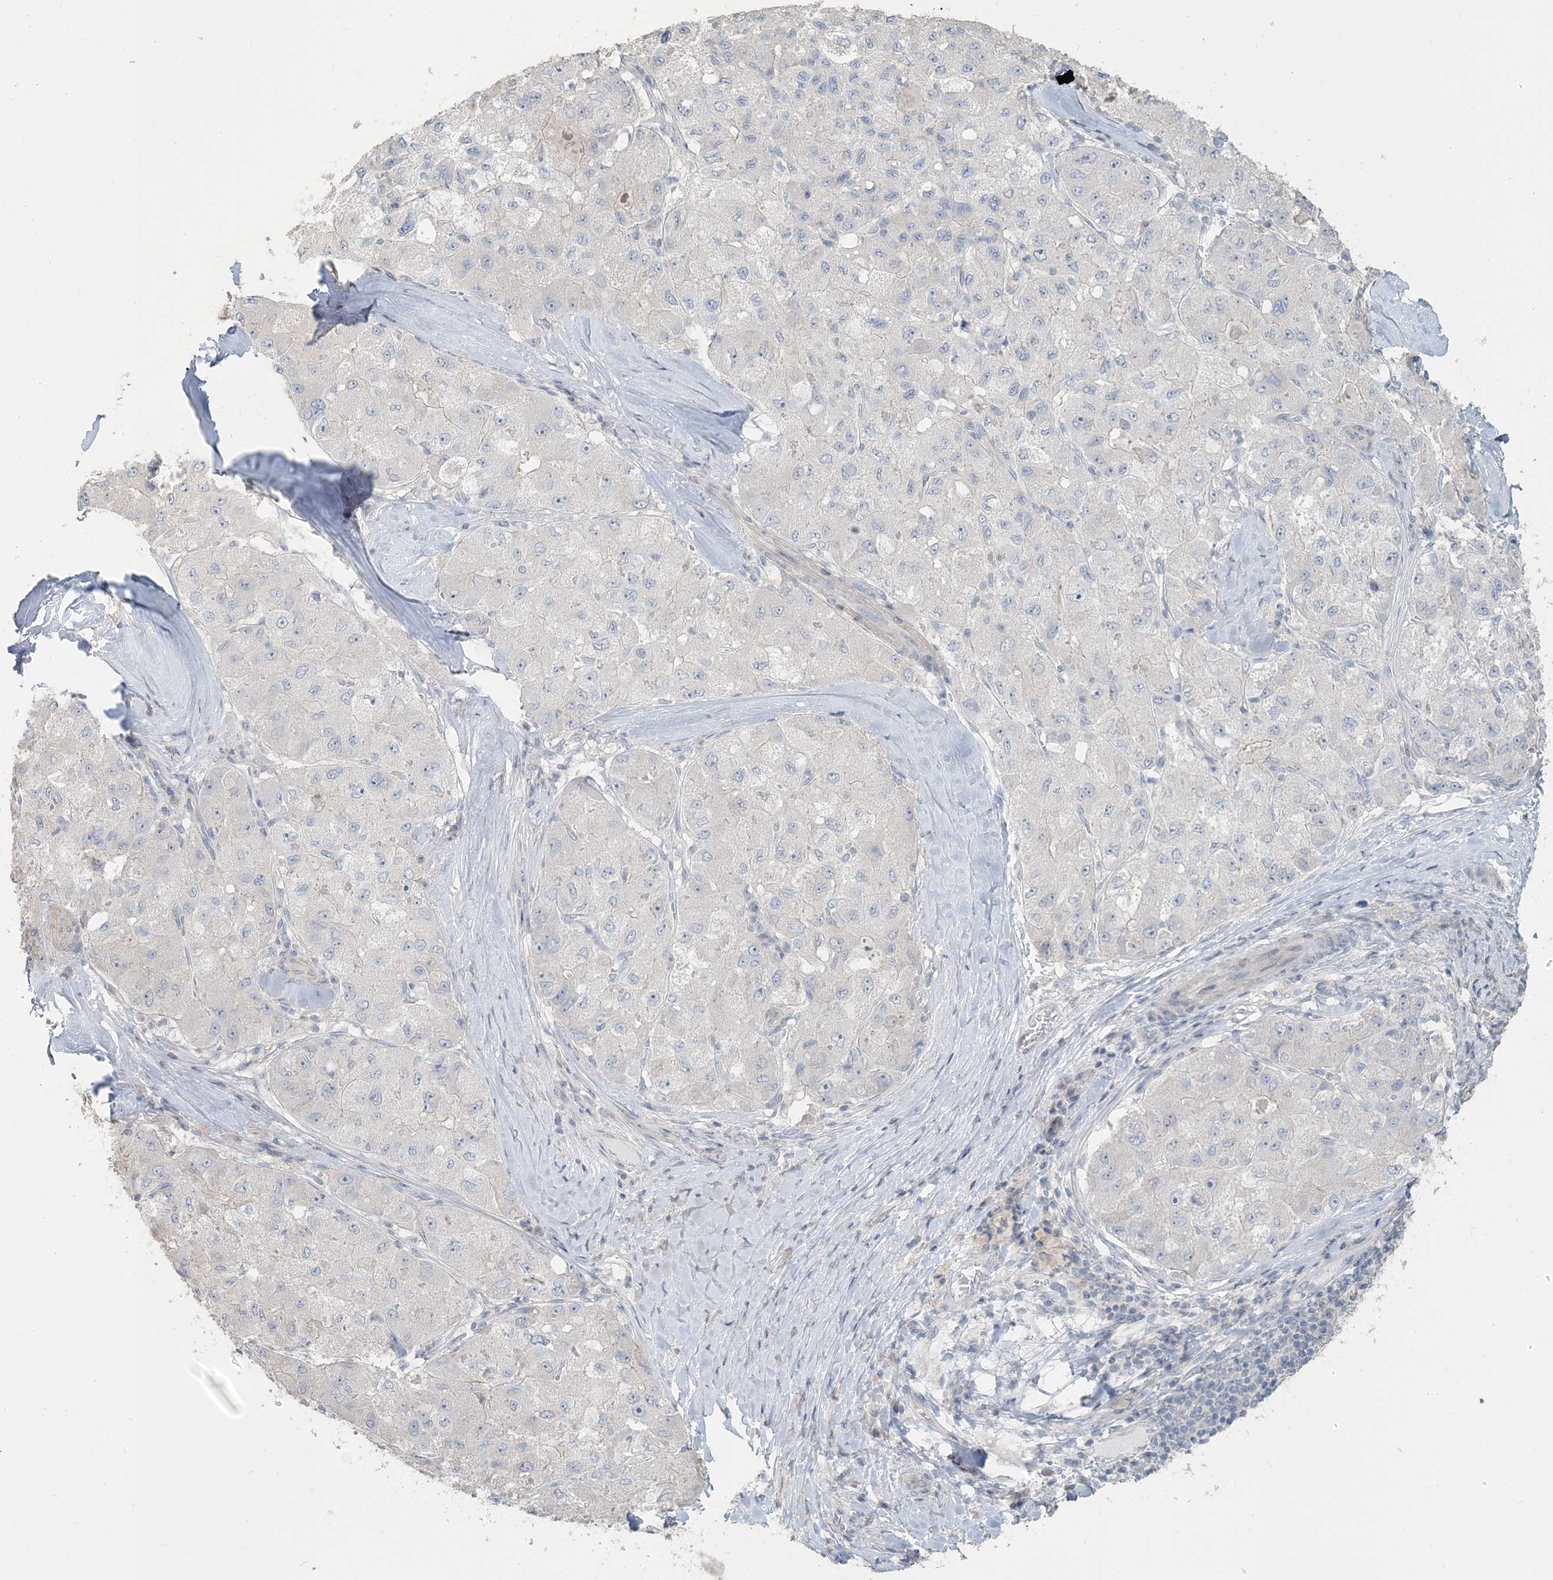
{"staining": {"intensity": "negative", "quantity": "none", "location": "none"}, "tissue": "liver cancer", "cell_type": "Tumor cells", "image_type": "cancer", "snomed": [{"axis": "morphology", "description": "Carcinoma, Hepatocellular, NOS"}, {"axis": "topography", "description": "Liver"}], "caption": "IHC image of human liver cancer stained for a protein (brown), which reveals no expression in tumor cells.", "gene": "NPHS2", "patient": {"sex": "male", "age": 80}}